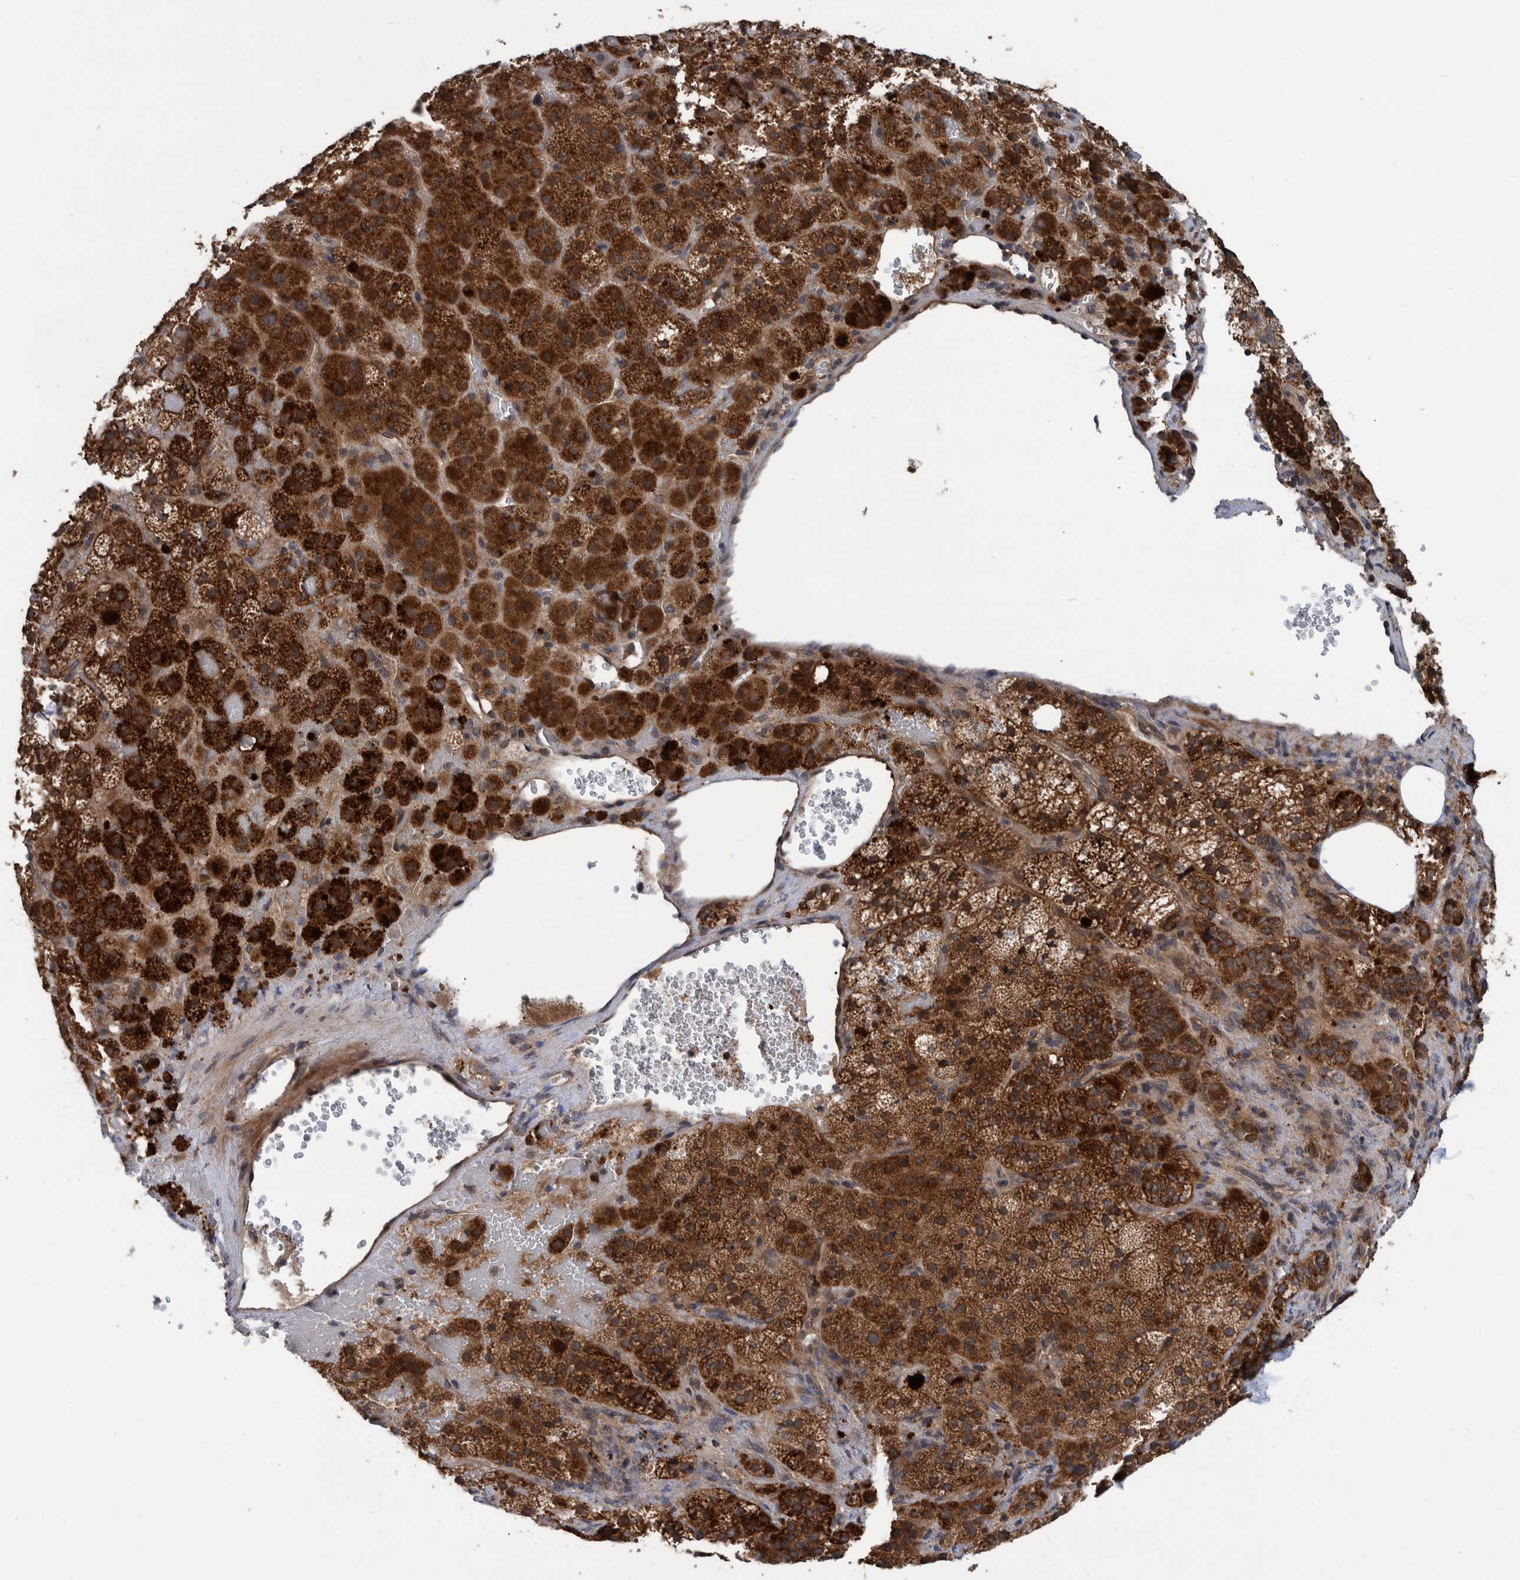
{"staining": {"intensity": "strong", "quantity": ">75%", "location": "cytoplasmic/membranous"}, "tissue": "adrenal gland", "cell_type": "Glandular cells", "image_type": "normal", "snomed": [{"axis": "morphology", "description": "Normal tissue, NOS"}, {"axis": "topography", "description": "Adrenal gland"}], "caption": "An image showing strong cytoplasmic/membranous positivity in about >75% of glandular cells in unremarkable adrenal gland, as visualized by brown immunohistochemical staining.", "gene": "MRPS7", "patient": {"sex": "female", "age": 59}}